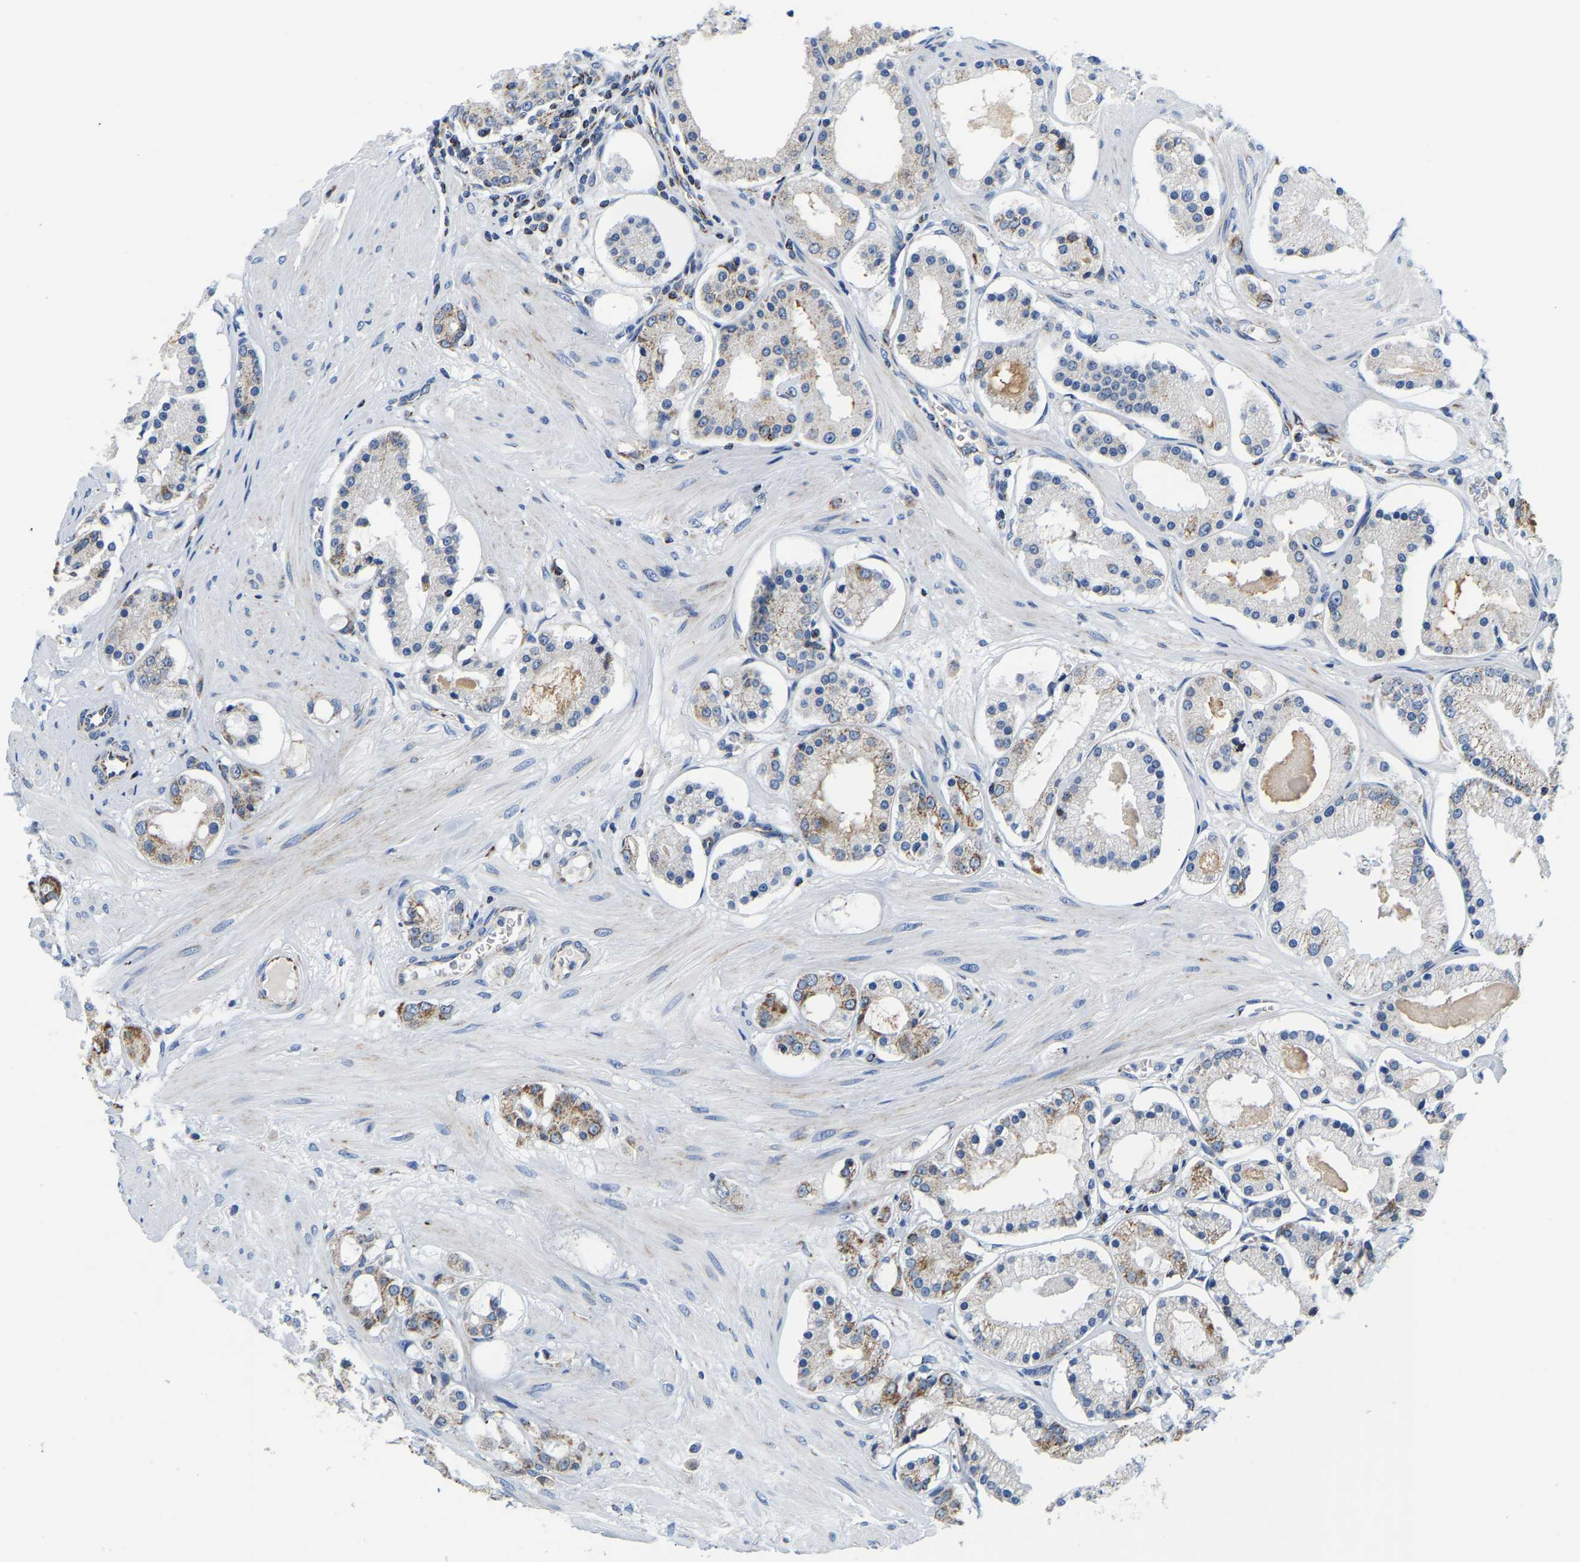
{"staining": {"intensity": "moderate", "quantity": "<25%", "location": "cytoplasmic/membranous"}, "tissue": "prostate cancer", "cell_type": "Tumor cells", "image_type": "cancer", "snomed": [{"axis": "morphology", "description": "Adenocarcinoma, High grade"}, {"axis": "topography", "description": "Prostate"}], "caption": "A brown stain shows moderate cytoplasmic/membranous positivity of a protein in human adenocarcinoma (high-grade) (prostate) tumor cells.", "gene": "SFXN1", "patient": {"sex": "male", "age": 66}}